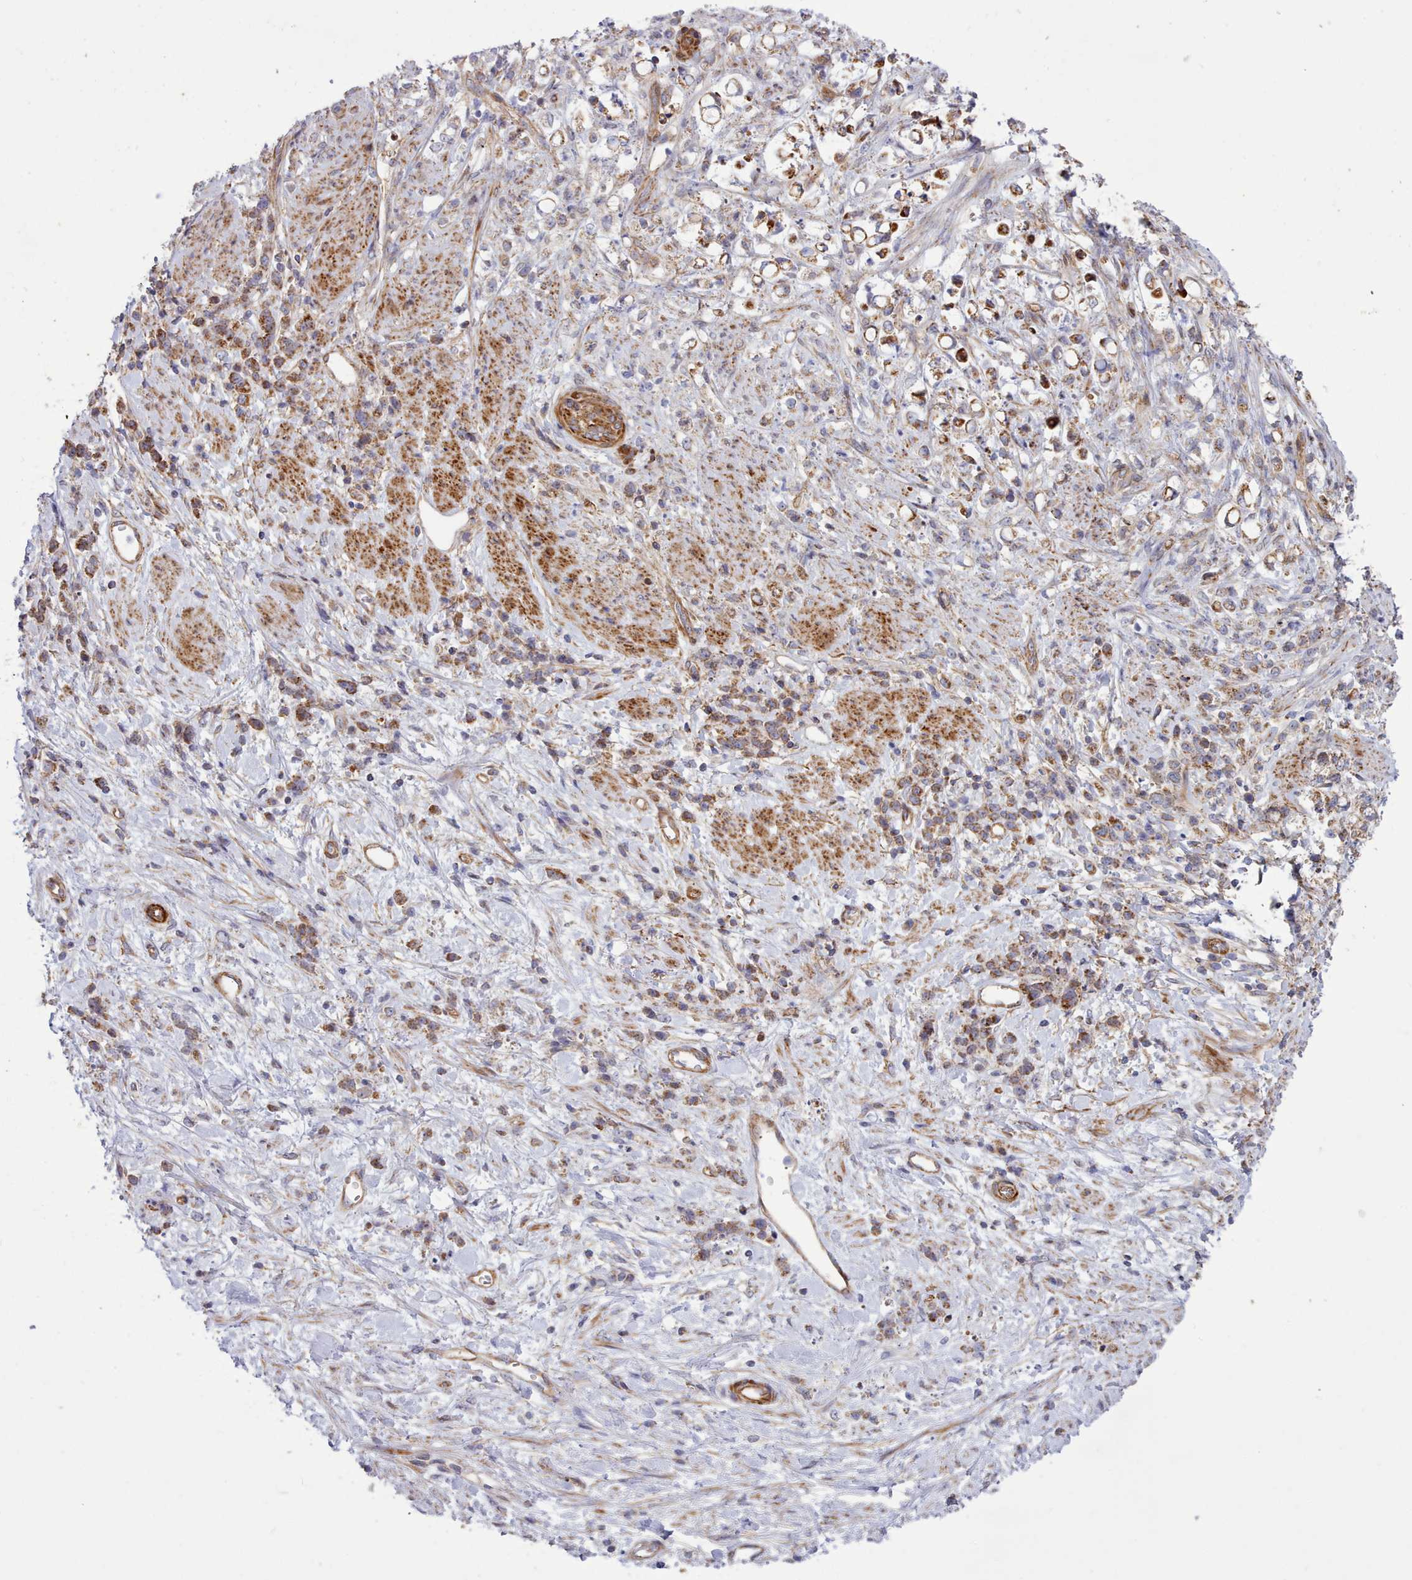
{"staining": {"intensity": "moderate", "quantity": "25%-75%", "location": "cytoplasmic/membranous"}, "tissue": "stomach cancer", "cell_type": "Tumor cells", "image_type": "cancer", "snomed": [{"axis": "morphology", "description": "Adenocarcinoma, NOS"}, {"axis": "topography", "description": "Stomach"}], "caption": "A brown stain shows moderate cytoplasmic/membranous staining of a protein in adenocarcinoma (stomach) tumor cells.", "gene": "MRPL21", "patient": {"sex": "female", "age": 60}}